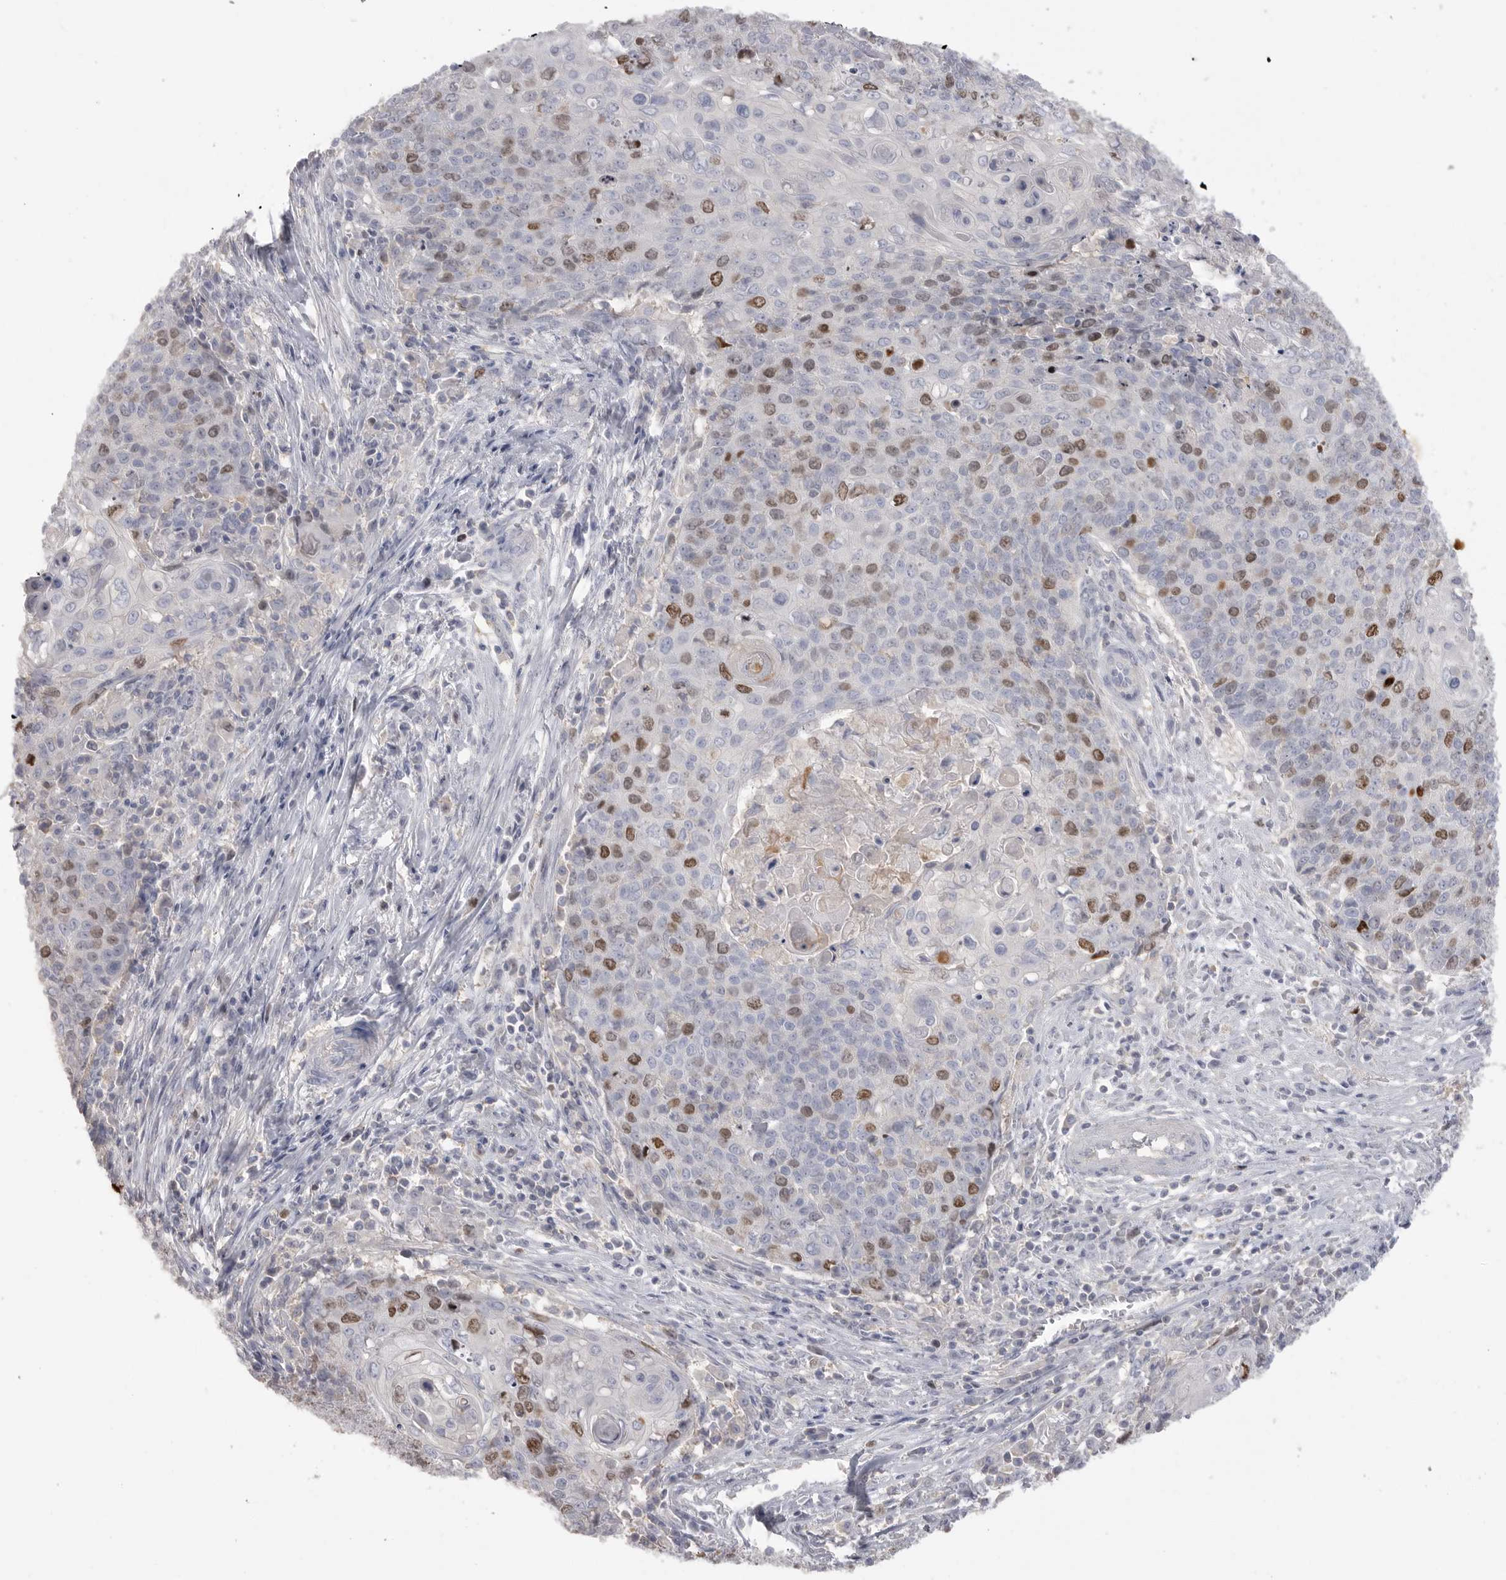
{"staining": {"intensity": "strong", "quantity": "<25%", "location": "nuclear"}, "tissue": "cervical cancer", "cell_type": "Tumor cells", "image_type": "cancer", "snomed": [{"axis": "morphology", "description": "Squamous cell carcinoma, NOS"}, {"axis": "topography", "description": "Cervix"}], "caption": "Brown immunohistochemical staining in cervical cancer (squamous cell carcinoma) displays strong nuclear staining in about <25% of tumor cells.", "gene": "TOP2A", "patient": {"sex": "female", "age": 39}}